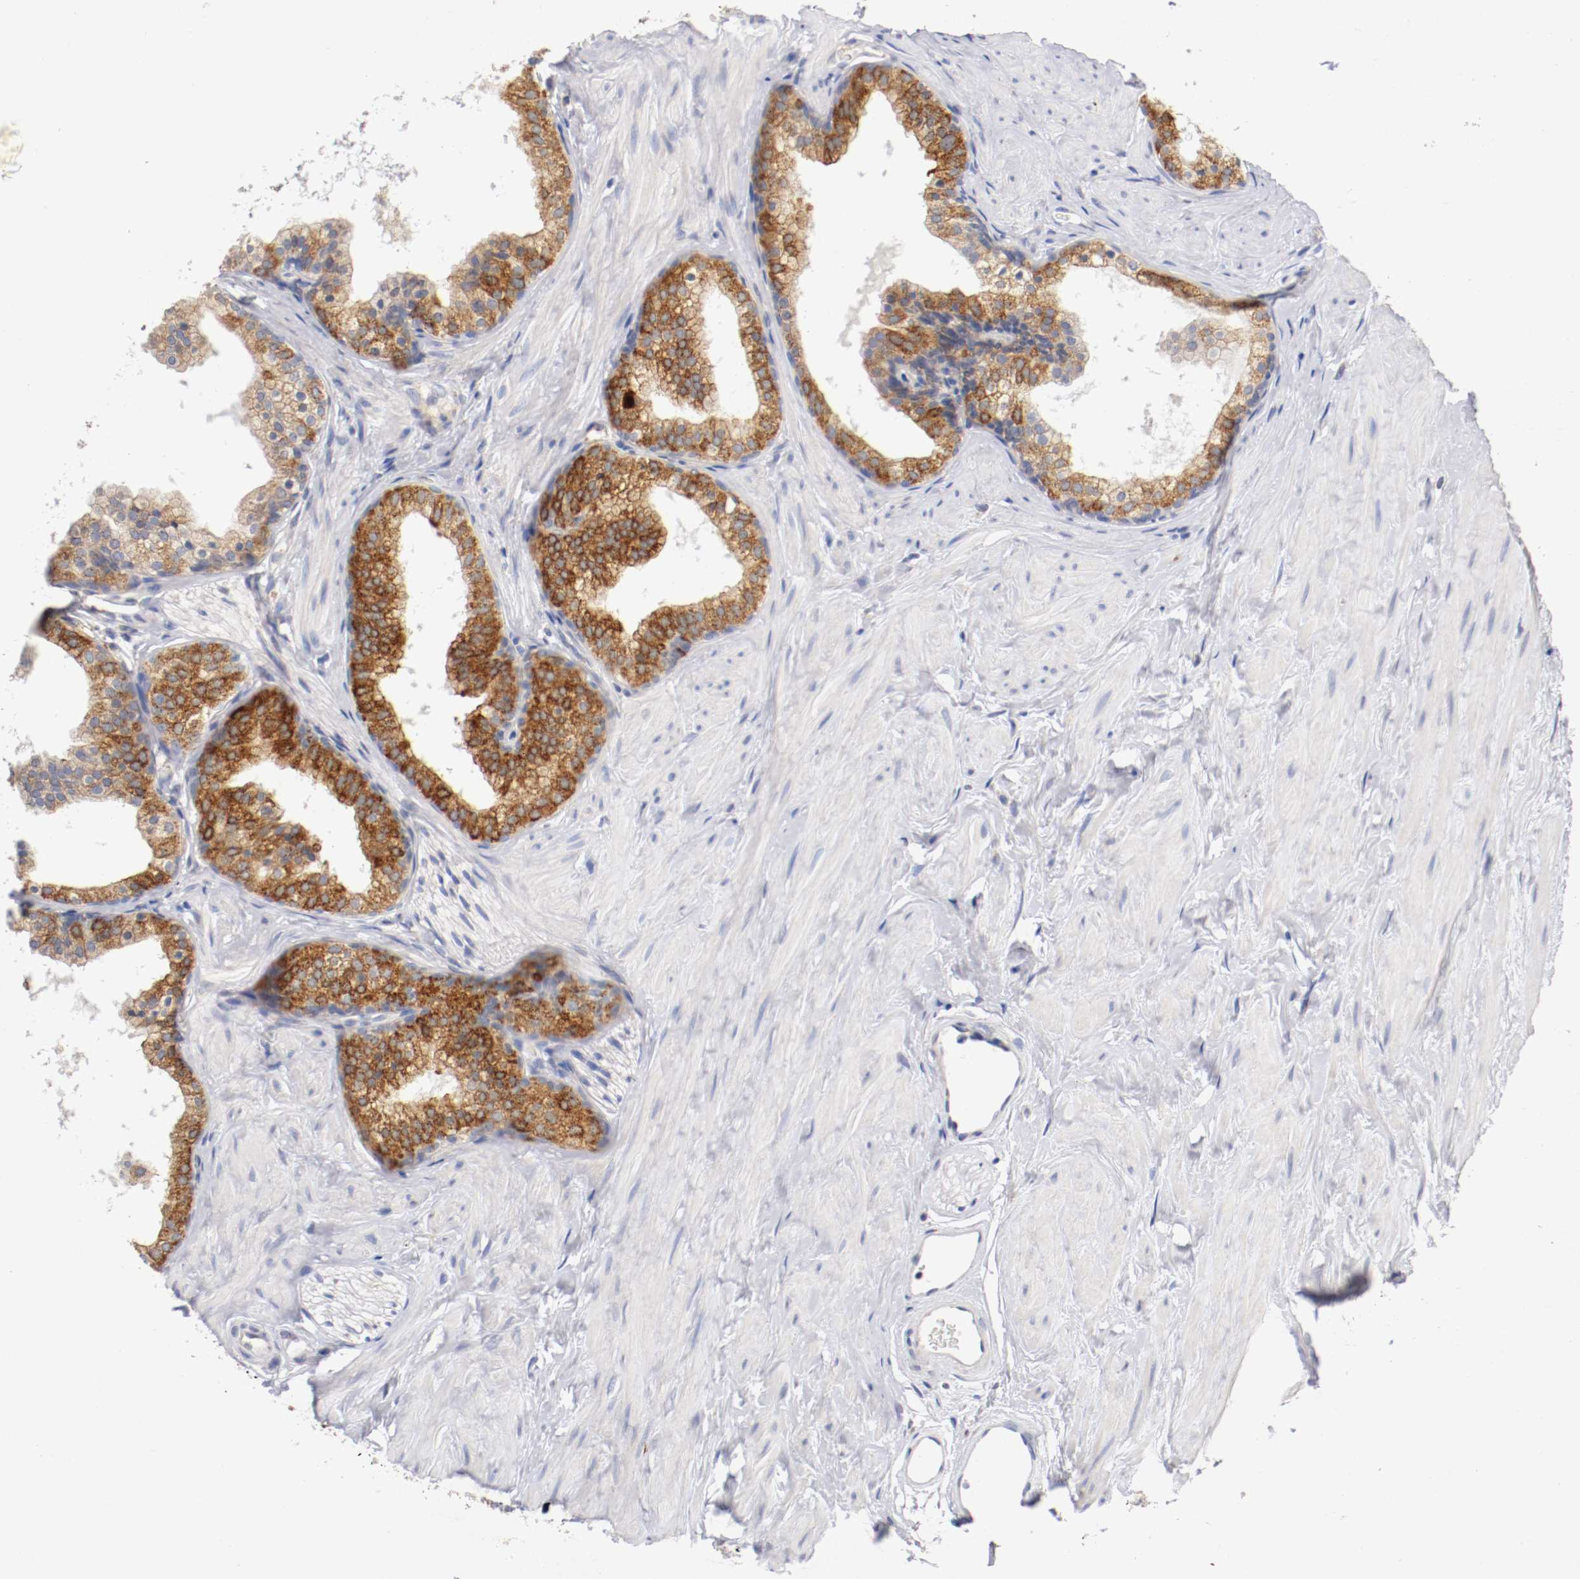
{"staining": {"intensity": "strong", "quantity": ">75%", "location": "cytoplasmic/membranous"}, "tissue": "prostate", "cell_type": "Glandular cells", "image_type": "normal", "snomed": [{"axis": "morphology", "description": "Normal tissue, NOS"}, {"axis": "topography", "description": "Prostate"}], "caption": "Prostate stained with a brown dye demonstrates strong cytoplasmic/membranous positive expression in approximately >75% of glandular cells.", "gene": "TRAF2", "patient": {"sex": "male", "age": 60}}